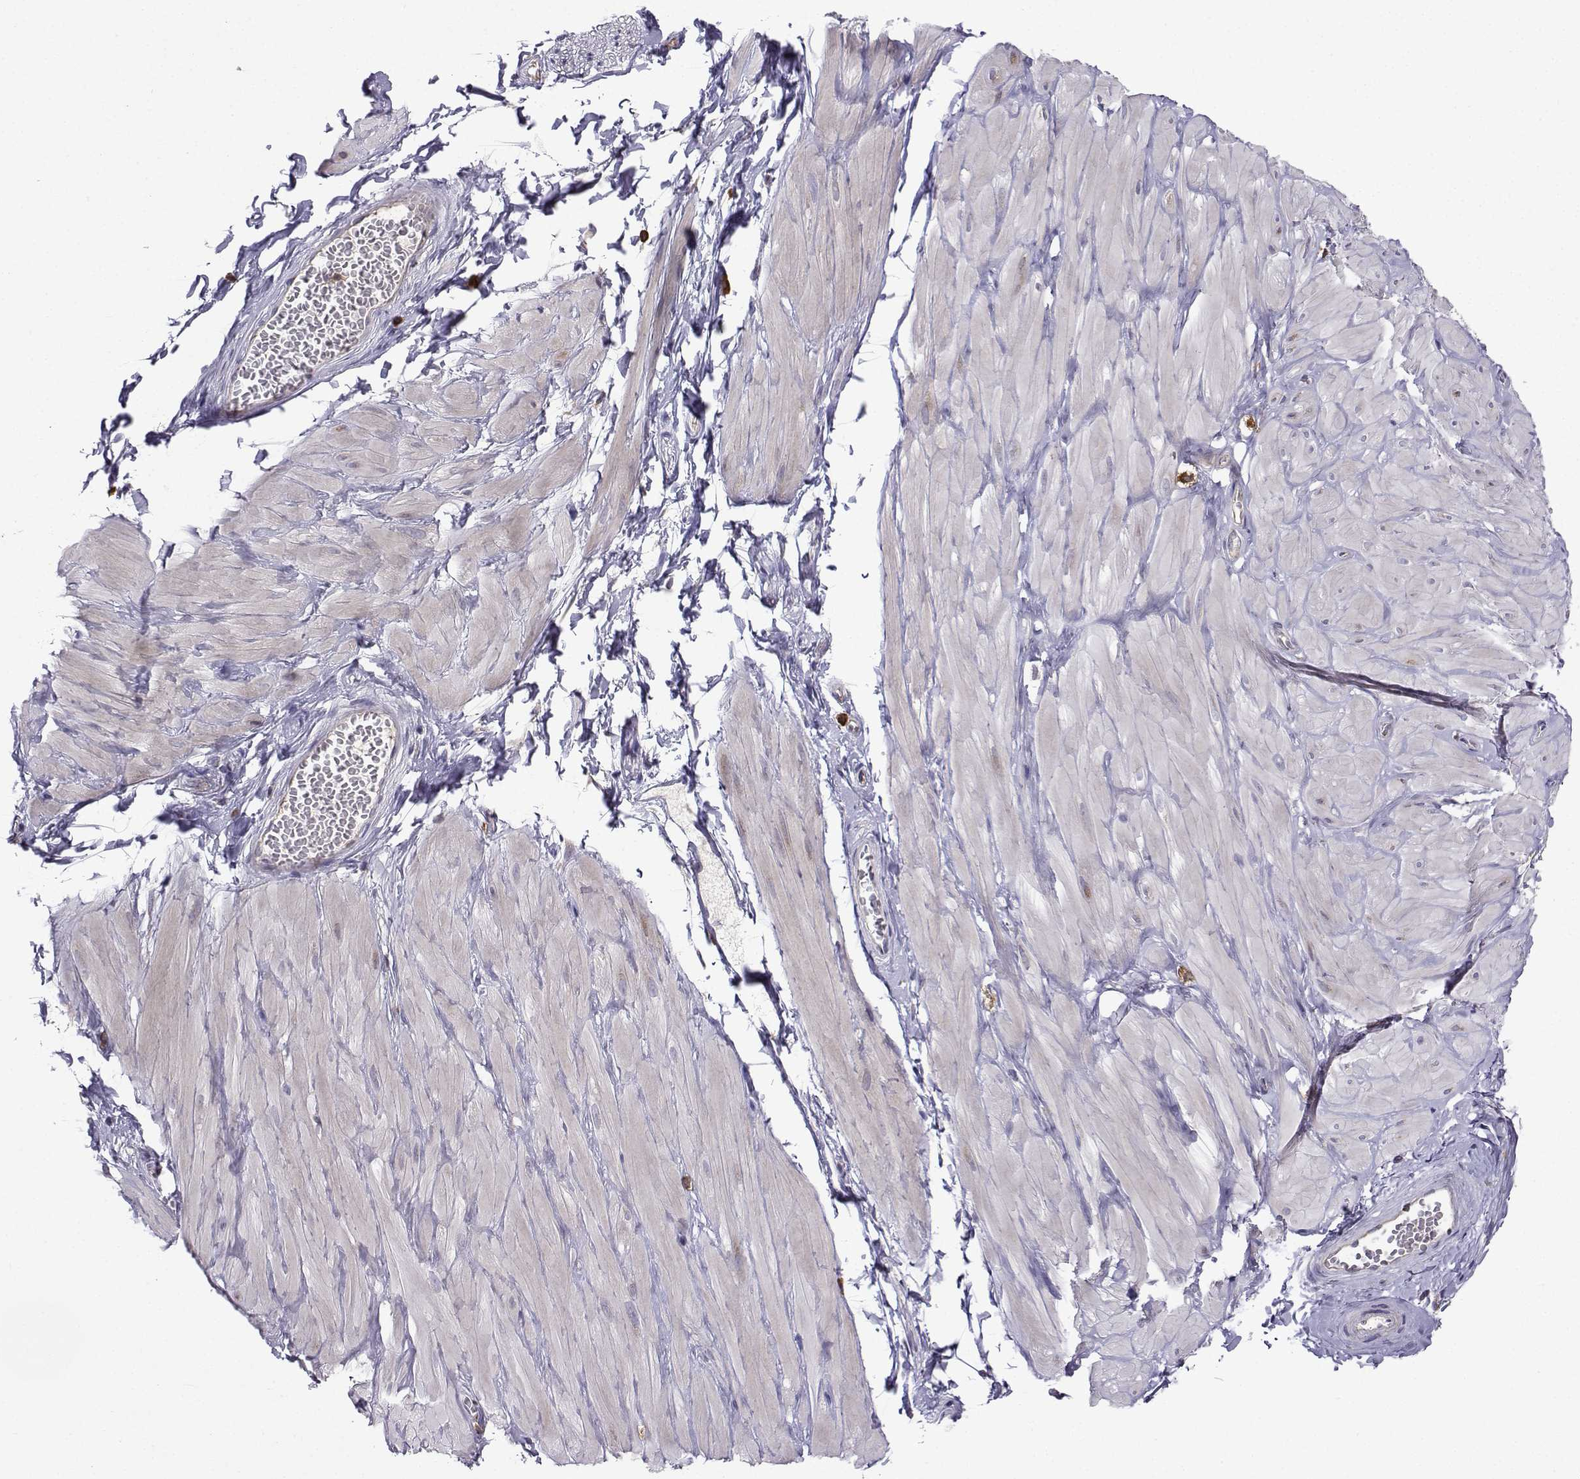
{"staining": {"intensity": "negative", "quantity": "none", "location": "none"}, "tissue": "adipose tissue", "cell_type": "Adipocytes", "image_type": "normal", "snomed": [{"axis": "morphology", "description": "Normal tissue, NOS"}, {"axis": "topography", "description": "Smooth muscle"}, {"axis": "topography", "description": "Peripheral nerve tissue"}], "caption": "High power microscopy micrograph of an immunohistochemistry (IHC) image of benign adipose tissue, revealing no significant staining in adipocytes. (Immunohistochemistry (ihc), brightfield microscopy, high magnification).", "gene": "STXBP5", "patient": {"sex": "male", "age": 22}}